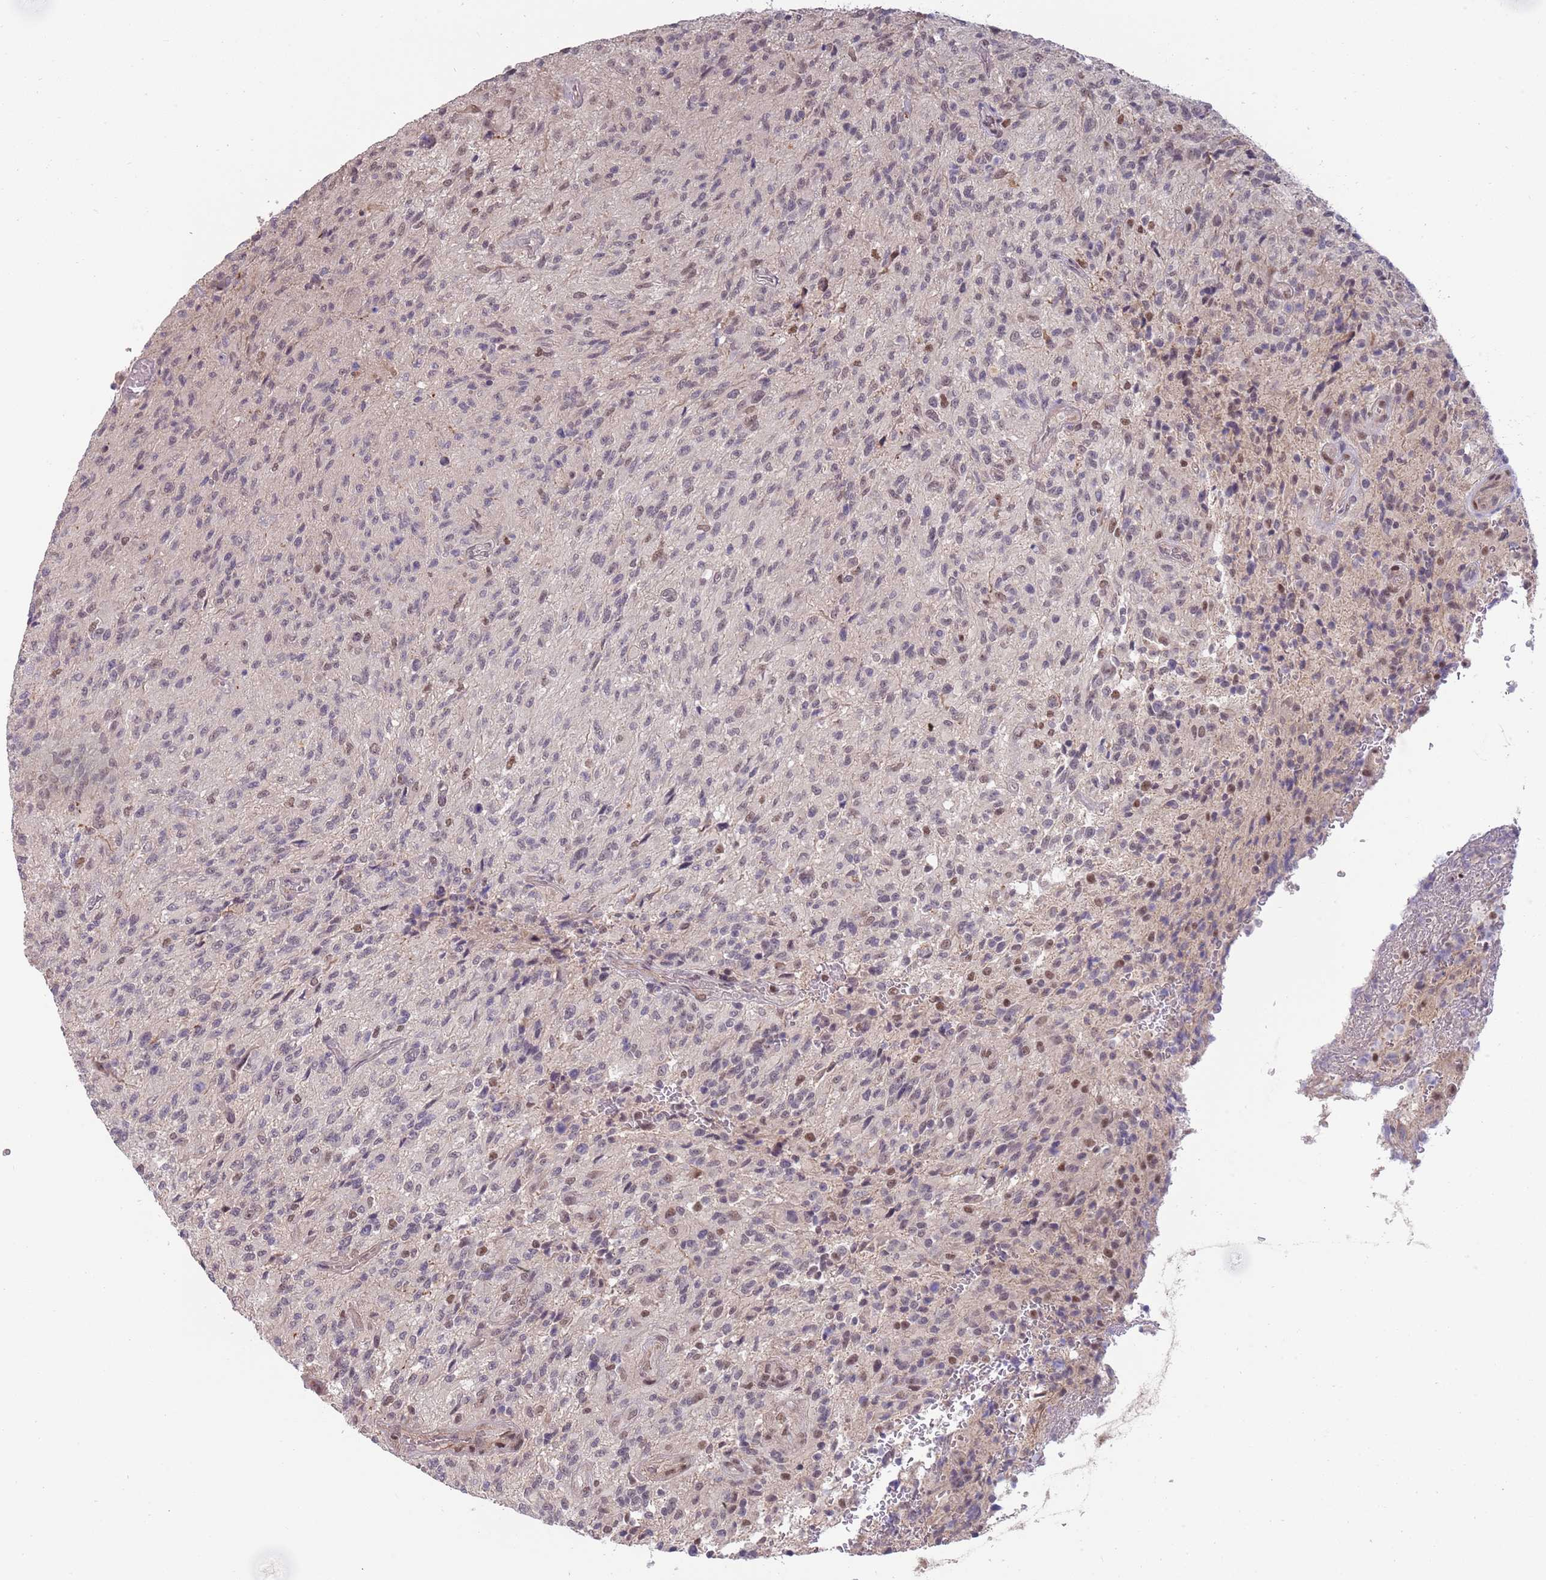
{"staining": {"intensity": "negative", "quantity": "none", "location": "none"}, "tissue": "glioma", "cell_type": "Tumor cells", "image_type": "cancer", "snomed": [{"axis": "morphology", "description": "Normal tissue, NOS"}, {"axis": "morphology", "description": "Glioma, malignant, High grade"}, {"axis": "topography", "description": "Cerebral cortex"}], "caption": "High power microscopy image of an immunohistochemistry (IHC) photomicrograph of malignant glioma (high-grade), revealing no significant expression in tumor cells. (Immunohistochemistry (ihc), brightfield microscopy, high magnification).", "gene": "ZBTB7A", "patient": {"sex": "male", "age": 56}}